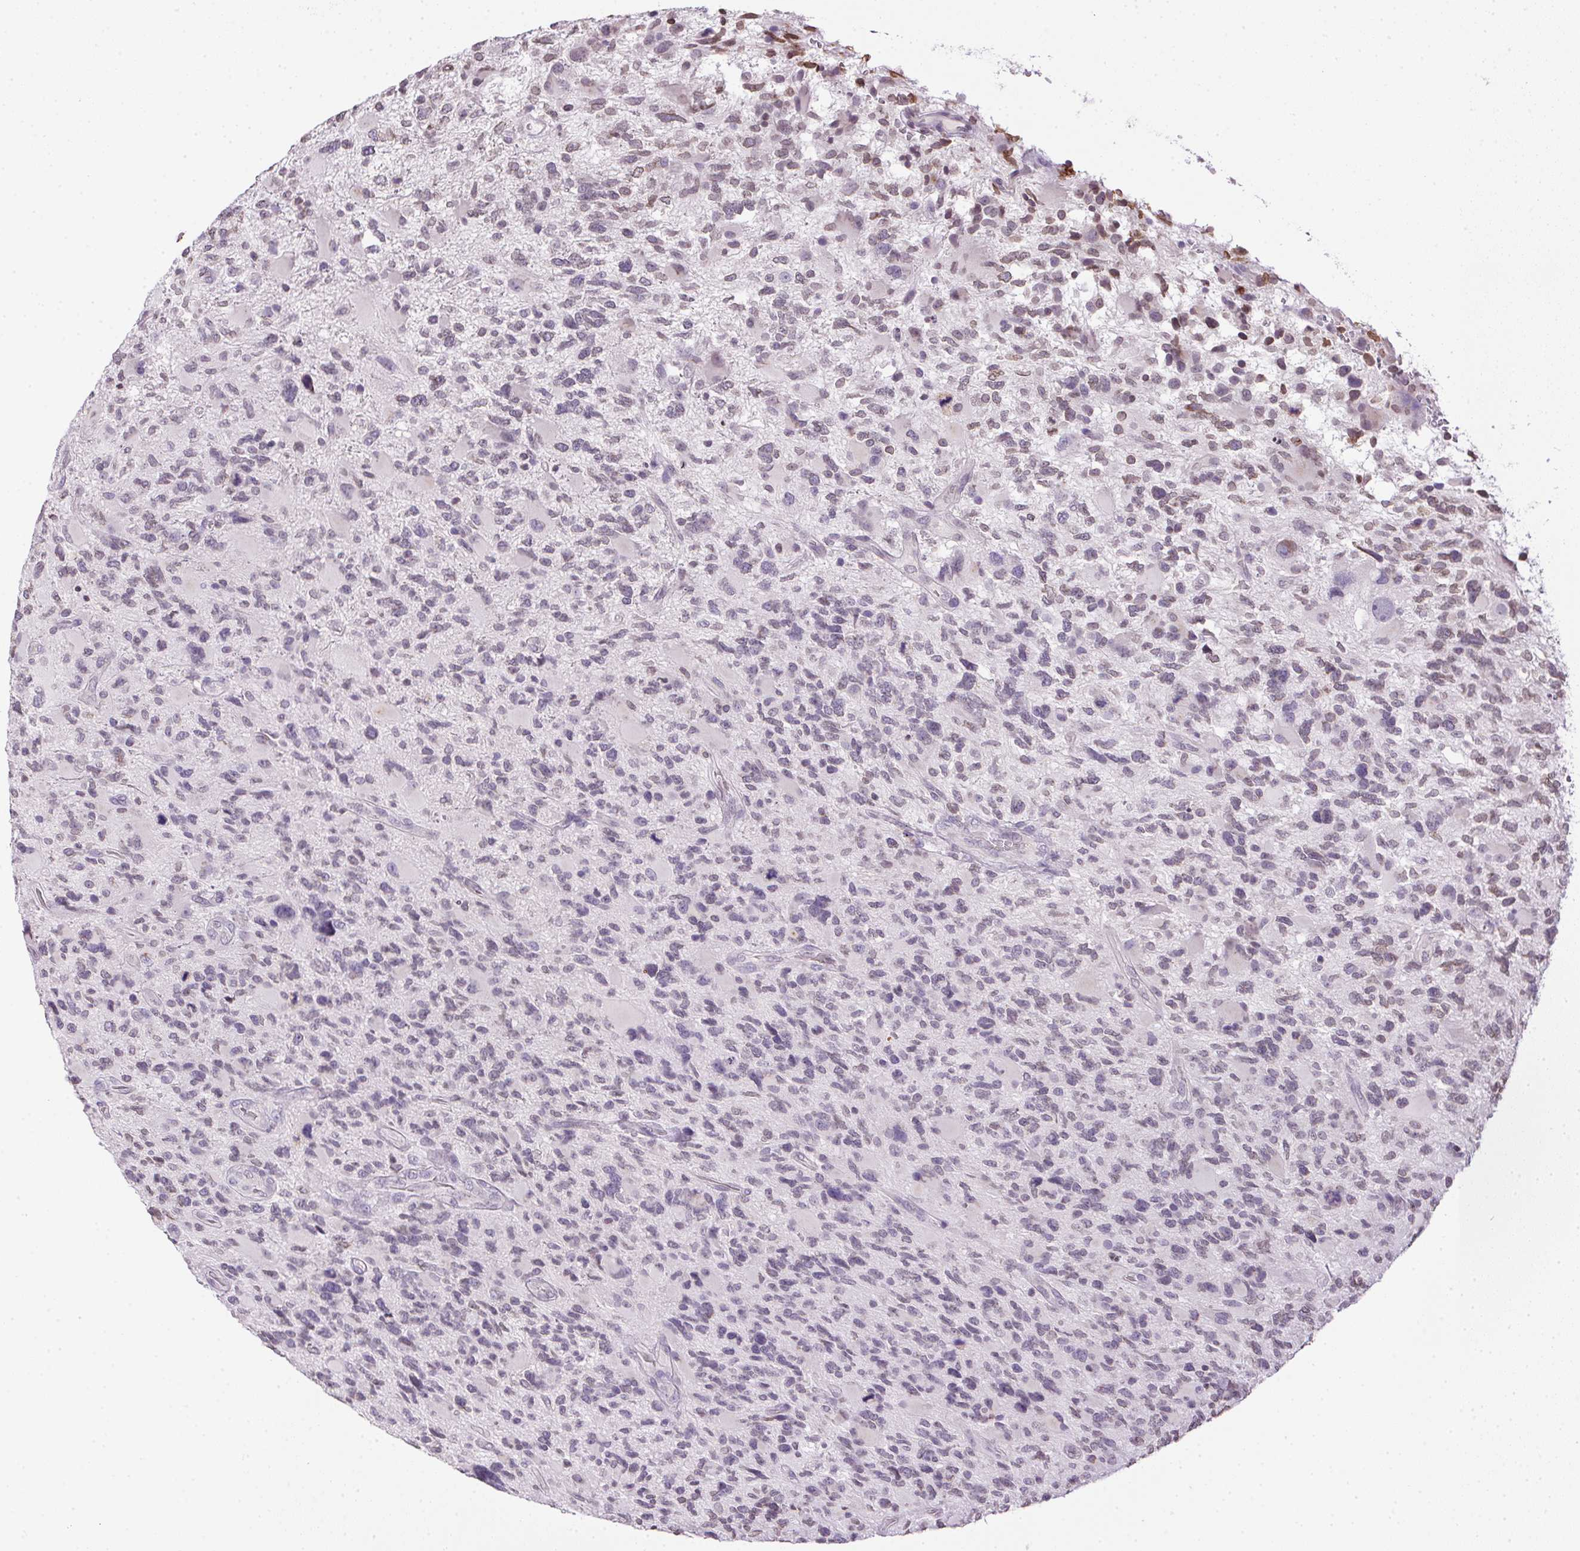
{"staining": {"intensity": "weak", "quantity": "<25%", "location": "nuclear"}, "tissue": "glioma", "cell_type": "Tumor cells", "image_type": "cancer", "snomed": [{"axis": "morphology", "description": "Glioma, malignant, High grade"}, {"axis": "topography", "description": "Brain"}], "caption": "High magnification brightfield microscopy of glioma stained with DAB (3,3'-diaminobenzidine) (brown) and counterstained with hematoxylin (blue): tumor cells show no significant staining.", "gene": "PRL", "patient": {"sex": "female", "age": 71}}